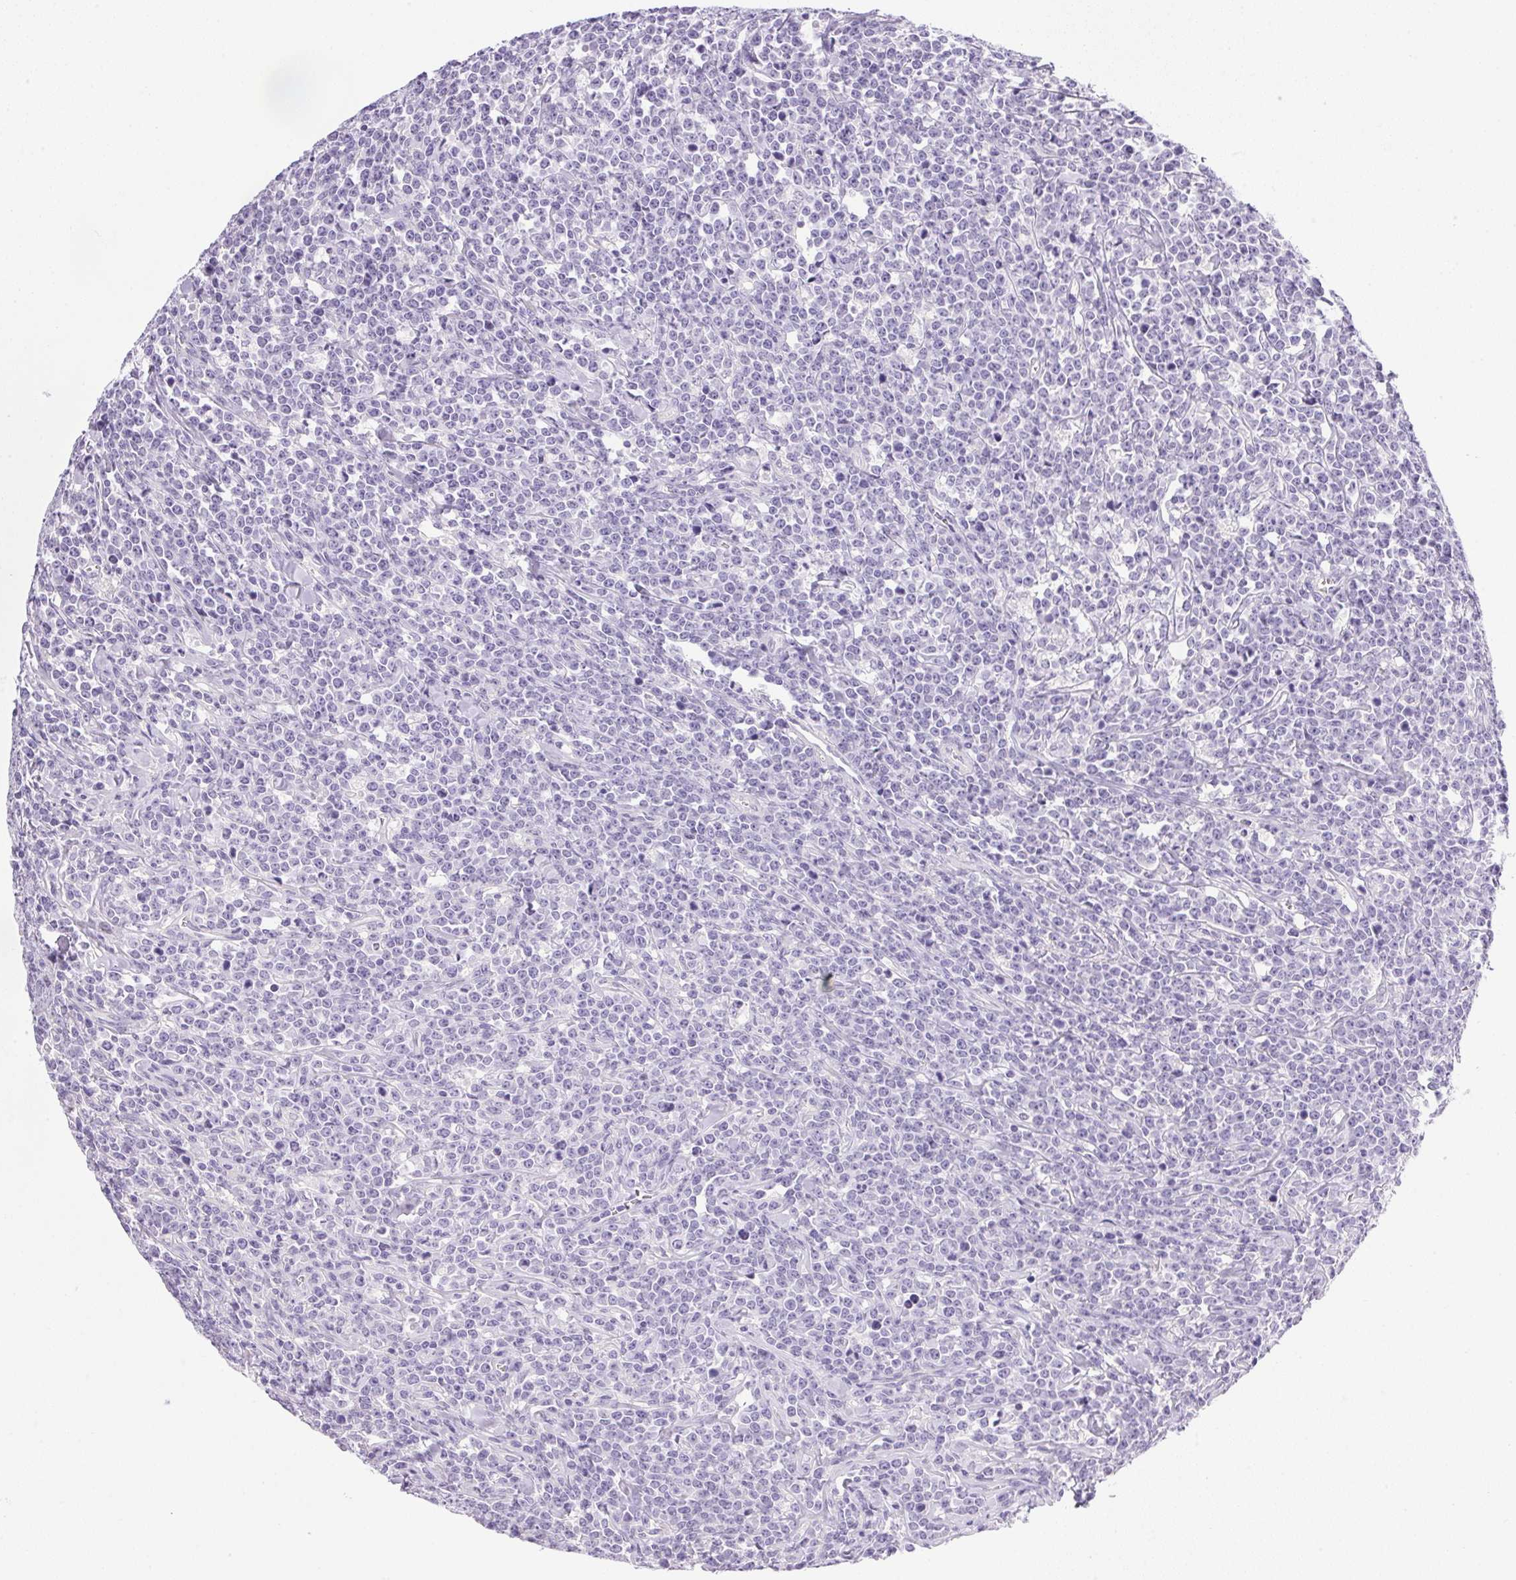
{"staining": {"intensity": "negative", "quantity": "none", "location": "none"}, "tissue": "lymphoma", "cell_type": "Tumor cells", "image_type": "cancer", "snomed": [{"axis": "morphology", "description": "Malignant lymphoma, non-Hodgkin's type, High grade"}, {"axis": "topography", "description": "Small intestine"}], "caption": "This histopathology image is of high-grade malignant lymphoma, non-Hodgkin's type stained with immunohistochemistry (IHC) to label a protein in brown with the nuclei are counter-stained blue. There is no staining in tumor cells.", "gene": "ATP6V0A4", "patient": {"sex": "female", "age": 56}}